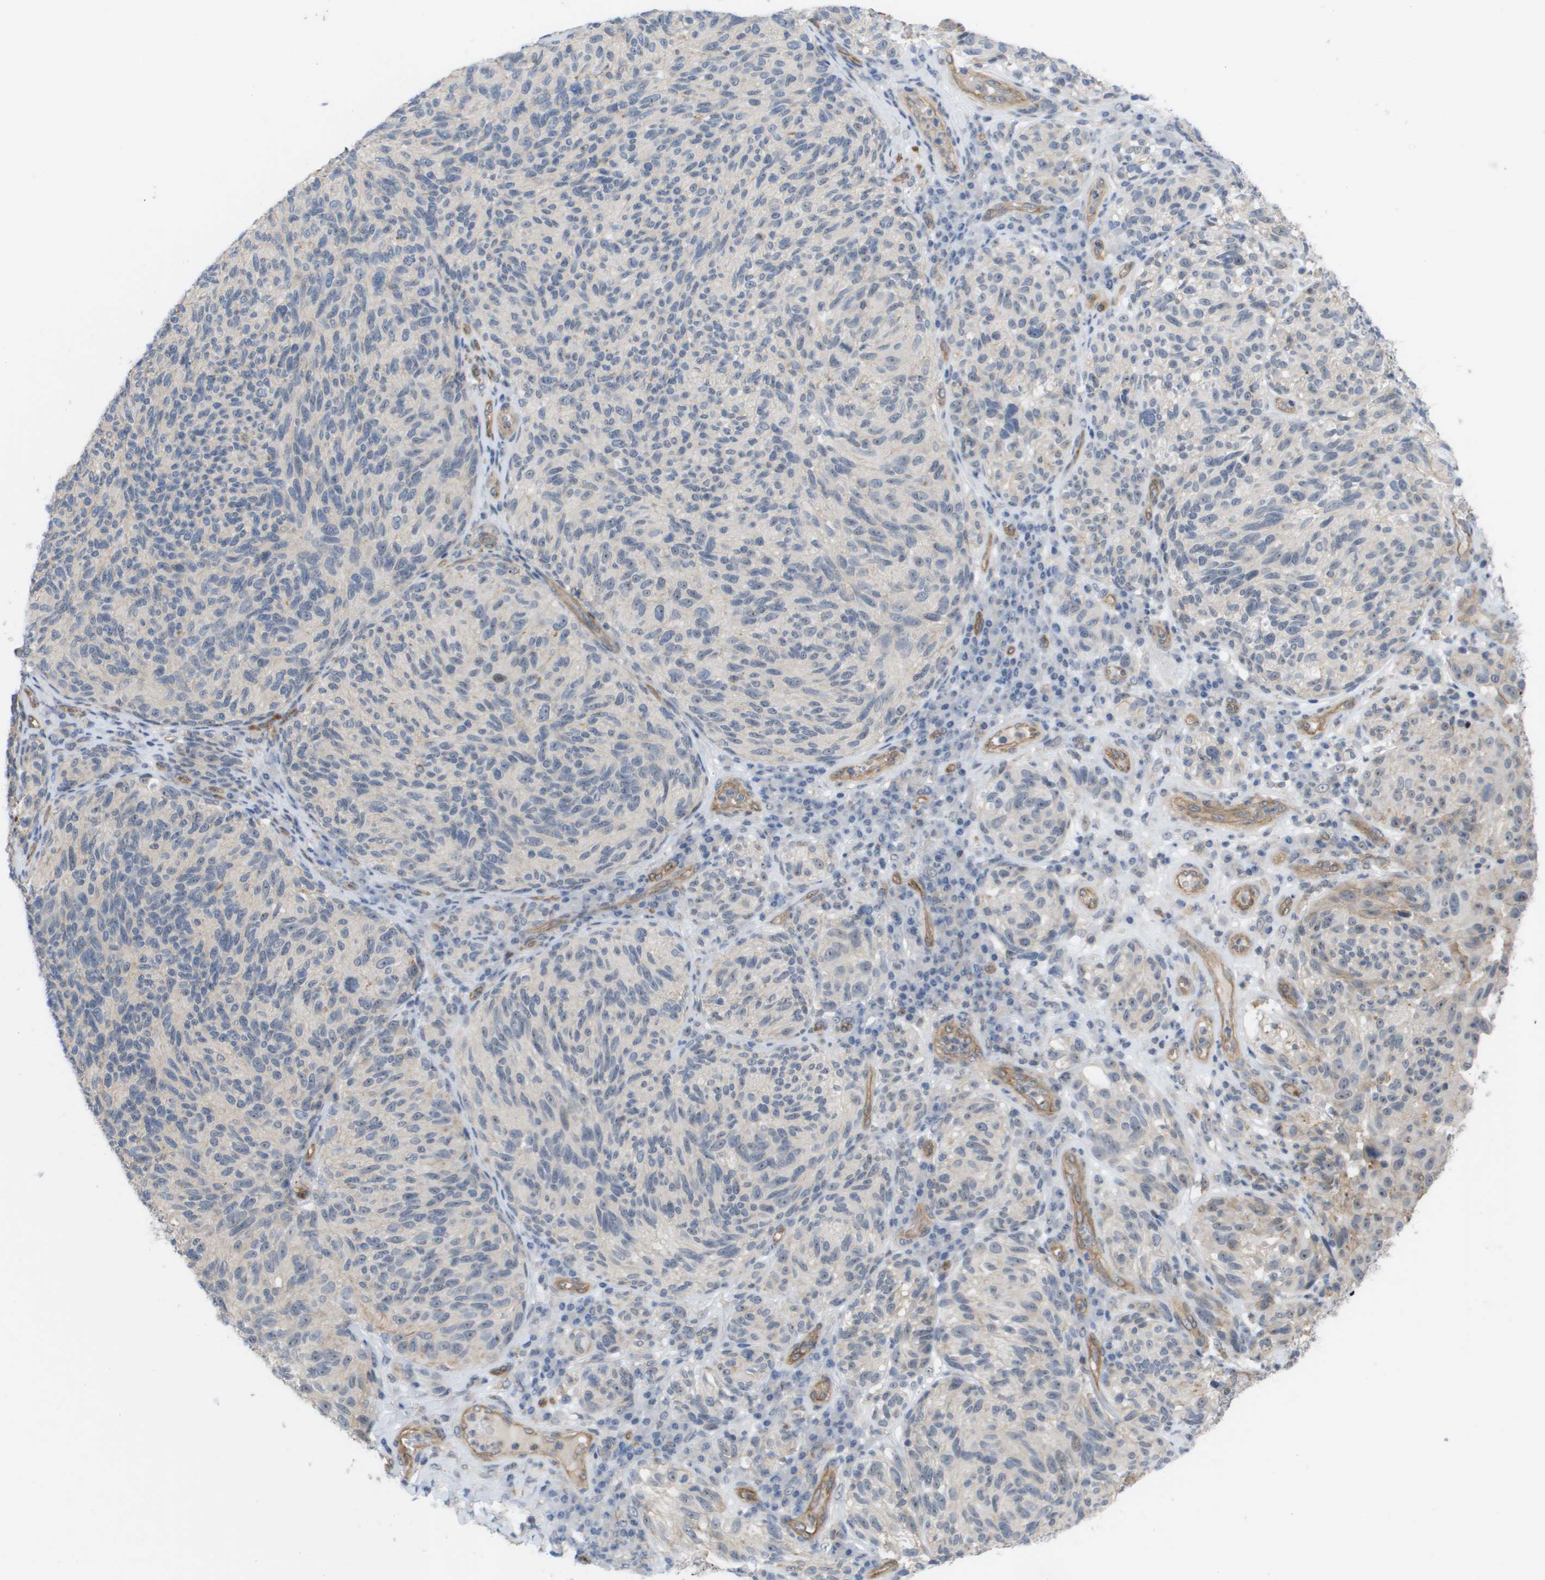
{"staining": {"intensity": "negative", "quantity": "none", "location": "none"}, "tissue": "melanoma", "cell_type": "Tumor cells", "image_type": "cancer", "snomed": [{"axis": "morphology", "description": "Malignant melanoma, NOS"}, {"axis": "topography", "description": "Skin"}], "caption": "High magnification brightfield microscopy of melanoma stained with DAB (3,3'-diaminobenzidine) (brown) and counterstained with hematoxylin (blue): tumor cells show no significant staining. (DAB immunohistochemistry (IHC), high magnification).", "gene": "MTARC2", "patient": {"sex": "female", "age": 73}}